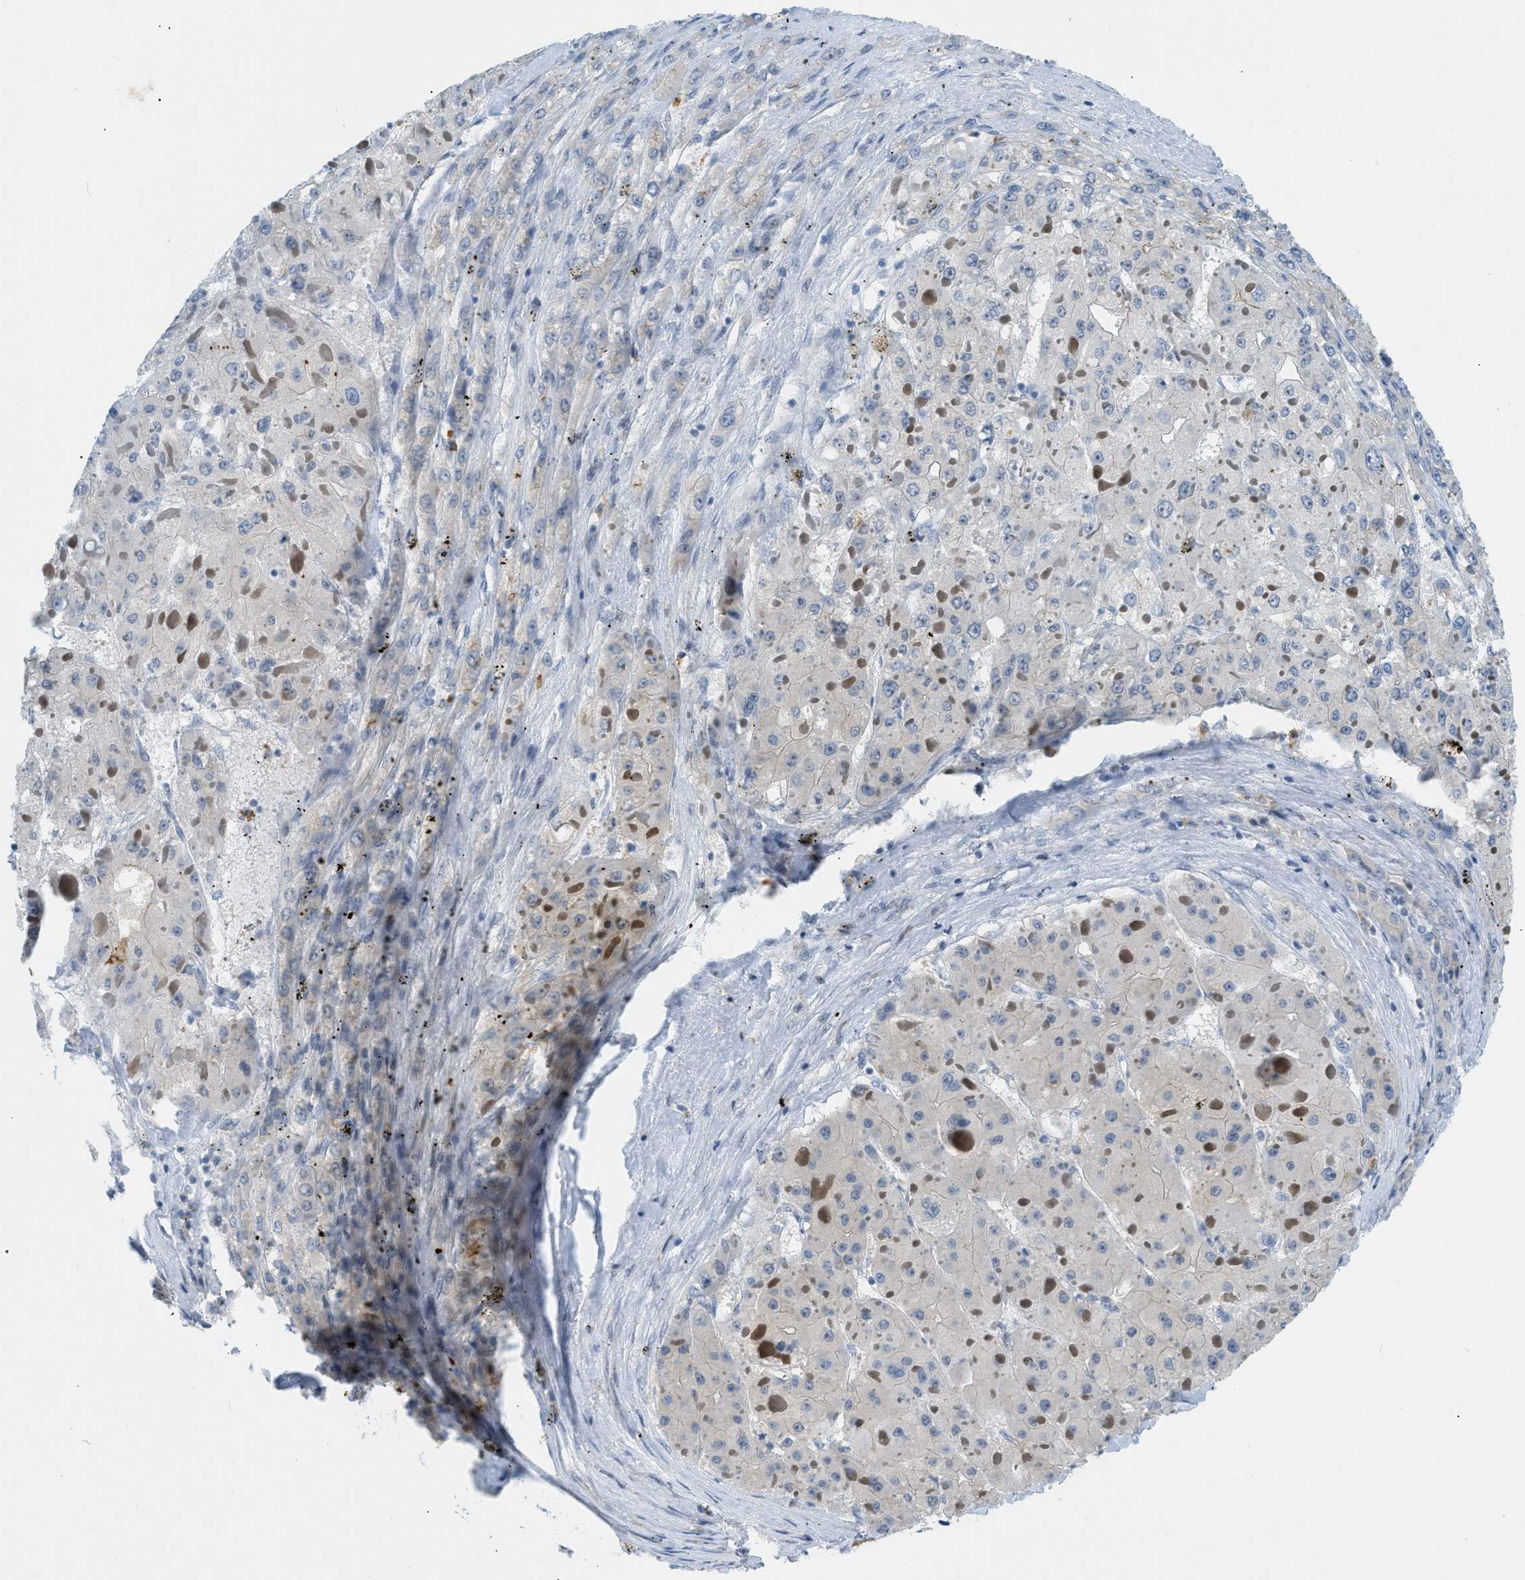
{"staining": {"intensity": "negative", "quantity": "none", "location": "none"}, "tissue": "liver cancer", "cell_type": "Tumor cells", "image_type": "cancer", "snomed": [{"axis": "morphology", "description": "Carcinoma, Hepatocellular, NOS"}, {"axis": "topography", "description": "Liver"}], "caption": "Protein analysis of liver cancer displays no significant positivity in tumor cells.", "gene": "ZNF408", "patient": {"sex": "female", "age": 73}}